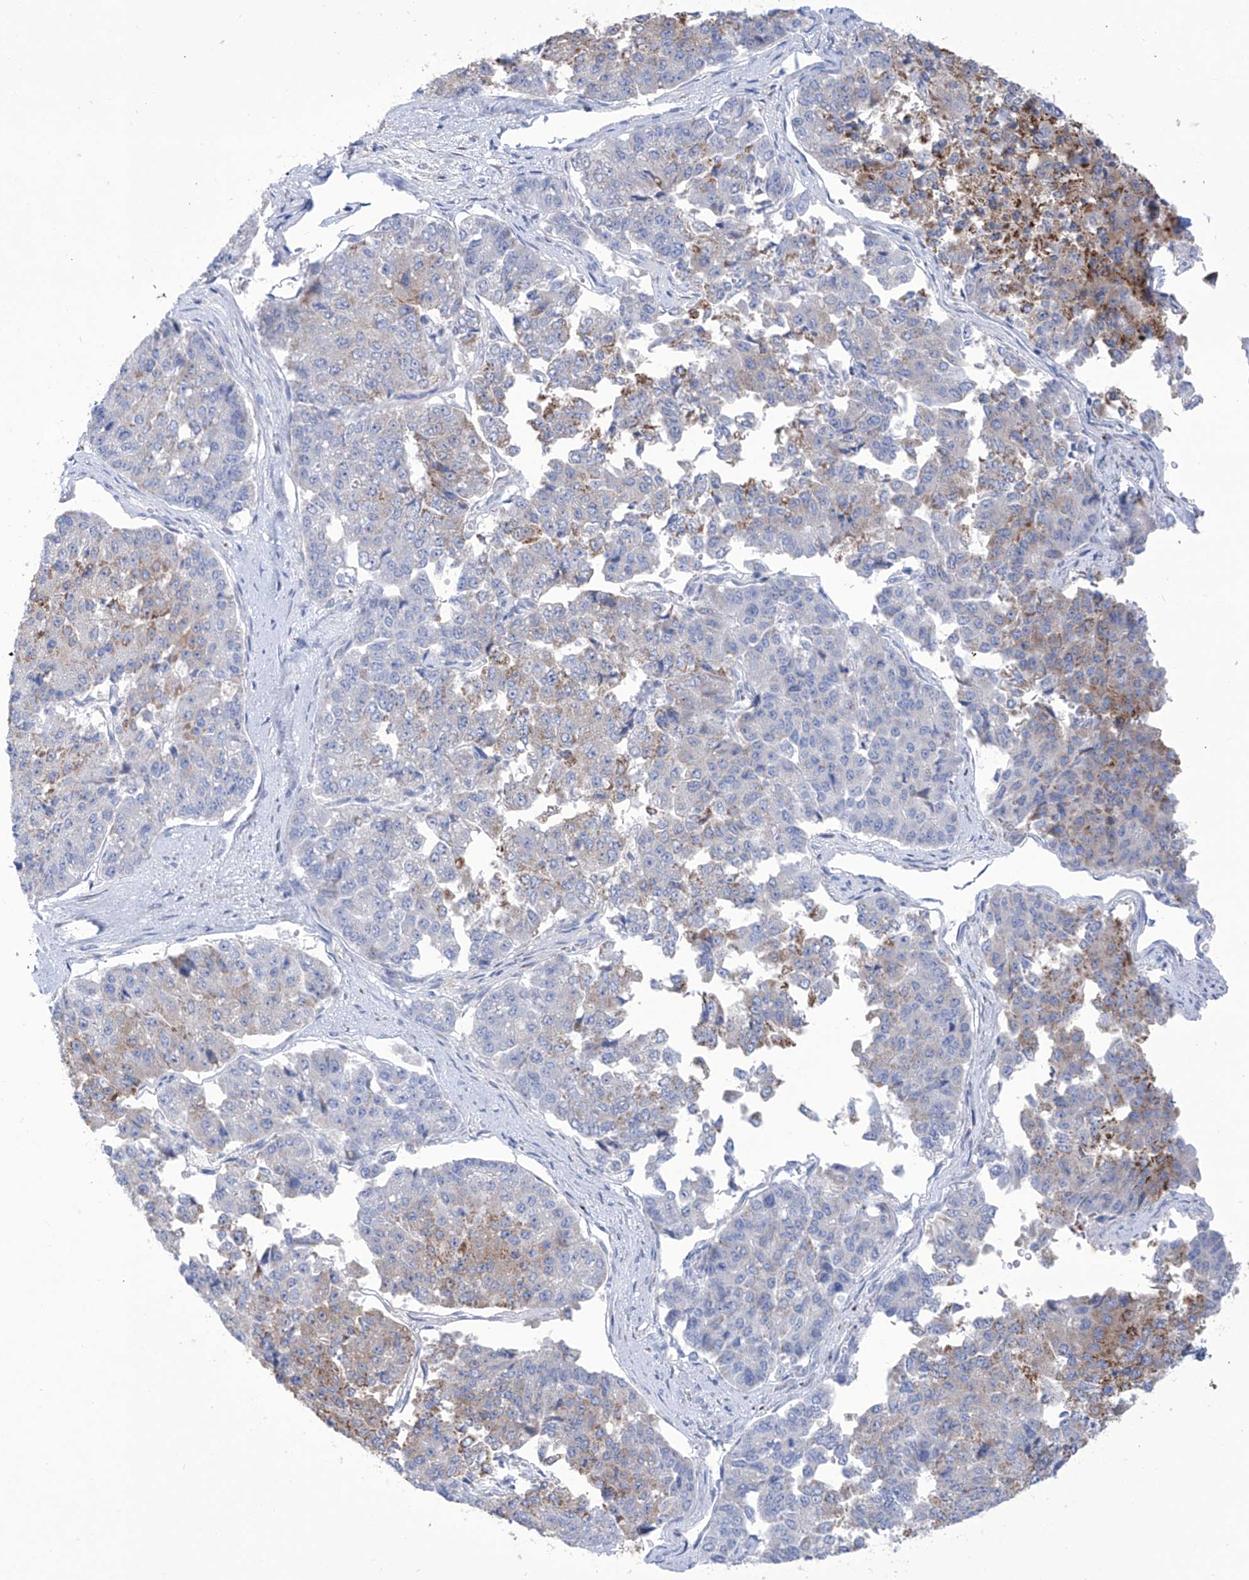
{"staining": {"intensity": "weak", "quantity": "<25%", "location": "cytoplasmic/membranous"}, "tissue": "pancreatic cancer", "cell_type": "Tumor cells", "image_type": "cancer", "snomed": [{"axis": "morphology", "description": "Adenocarcinoma, NOS"}, {"axis": "topography", "description": "Pancreas"}], "caption": "A histopathology image of human pancreatic cancer (adenocarcinoma) is negative for staining in tumor cells.", "gene": "ALDH6A1", "patient": {"sex": "male", "age": 50}}